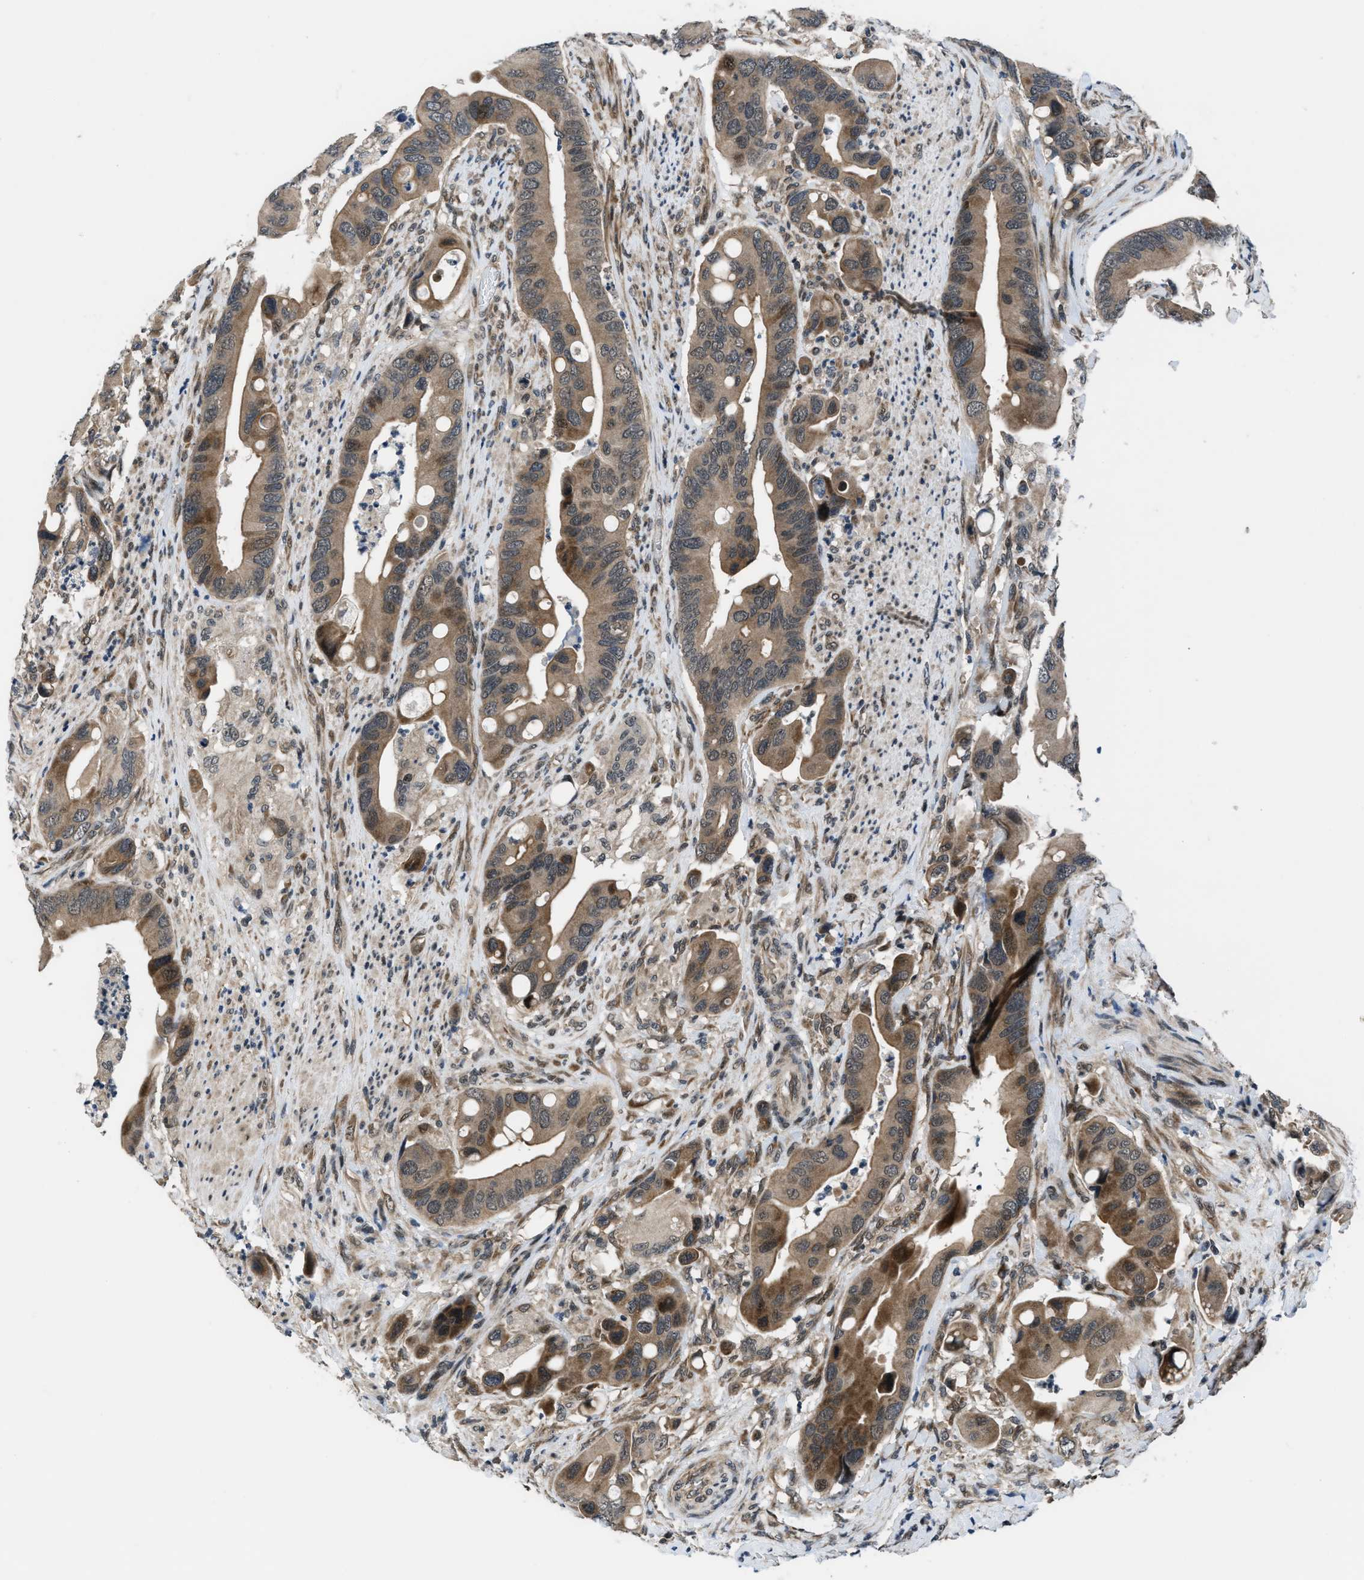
{"staining": {"intensity": "moderate", "quantity": ">75%", "location": "cytoplasmic/membranous"}, "tissue": "colorectal cancer", "cell_type": "Tumor cells", "image_type": "cancer", "snomed": [{"axis": "morphology", "description": "Adenocarcinoma, NOS"}, {"axis": "topography", "description": "Rectum"}], "caption": "Immunohistochemistry (IHC) photomicrograph of neoplastic tissue: human colorectal cancer stained using IHC exhibits medium levels of moderate protein expression localized specifically in the cytoplasmic/membranous of tumor cells, appearing as a cytoplasmic/membranous brown color.", "gene": "SETD5", "patient": {"sex": "female", "age": 57}}